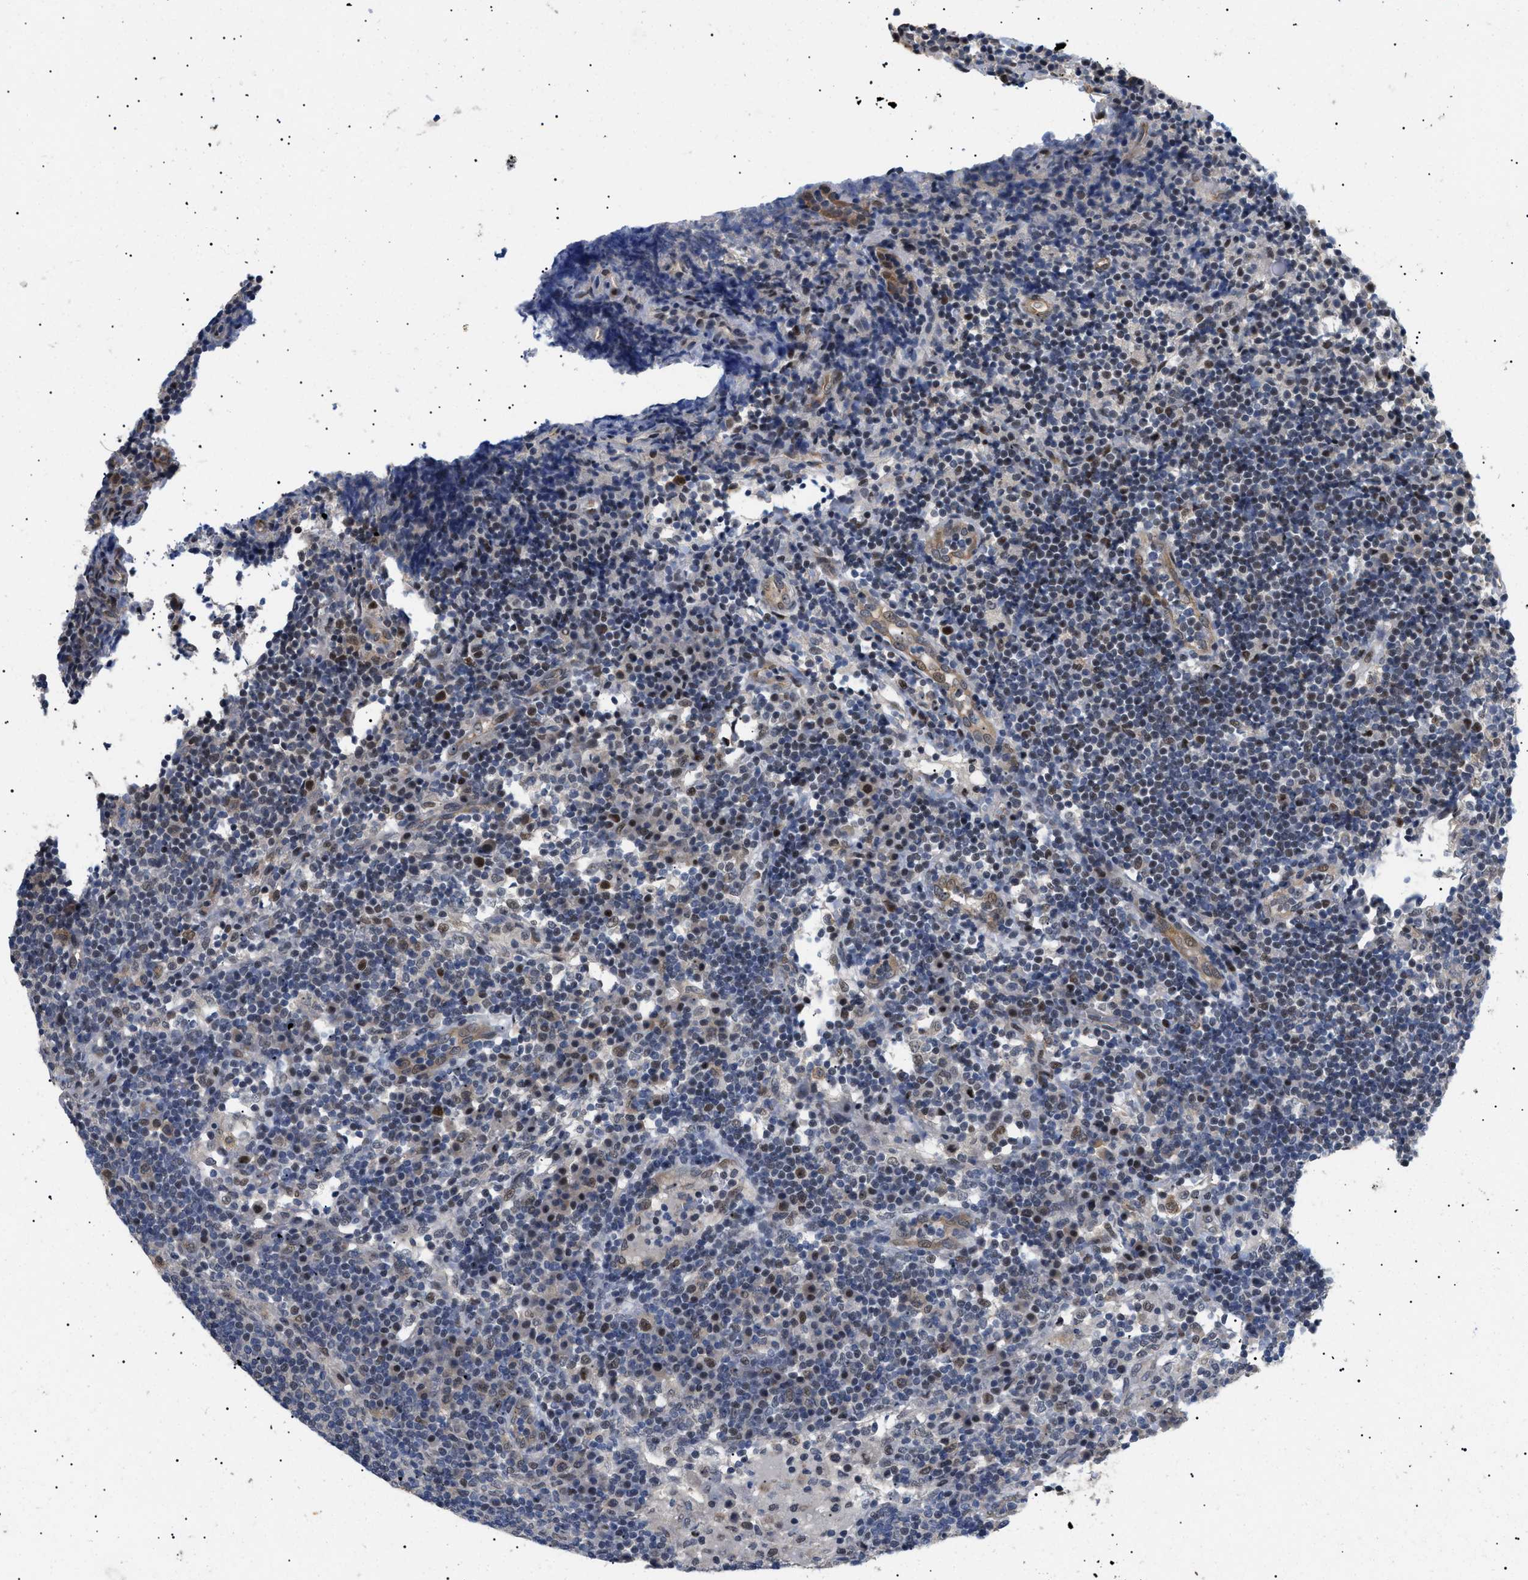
{"staining": {"intensity": "moderate", "quantity": "<25%", "location": "nuclear"}, "tissue": "lymph node", "cell_type": "Germinal center cells", "image_type": "normal", "snomed": [{"axis": "morphology", "description": "Normal tissue, NOS"}, {"axis": "topography", "description": "Lymph node"}], "caption": "Immunohistochemical staining of benign human lymph node displays moderate nuclear protein positivity in approximately <25% of germinal center cells.", "gene": "GARRE1", "patient": {"sex": "female", "age": 53}}